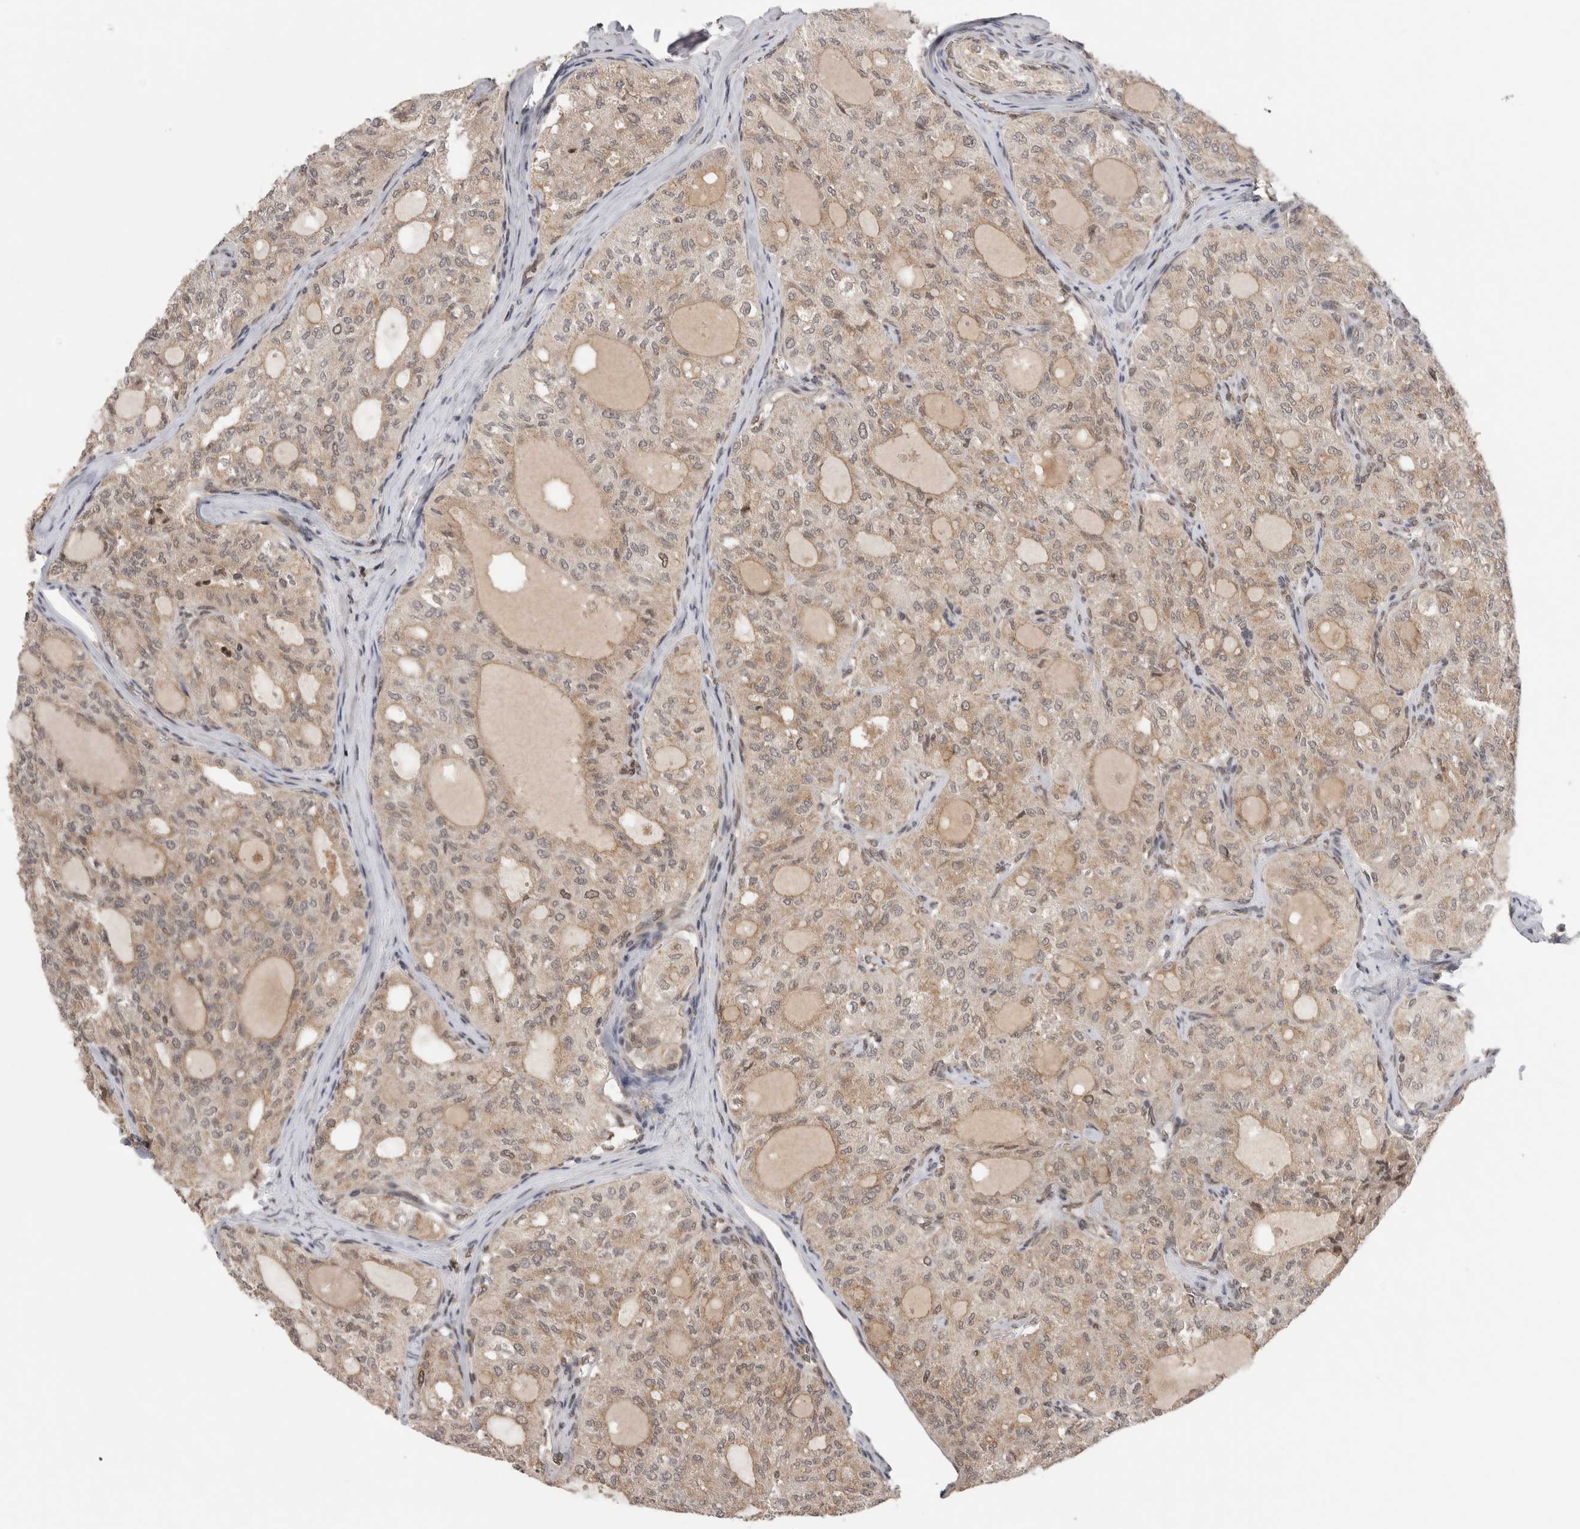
{"staining": {"intensity": "weak", "quantity": ">75%", "location": "cytoplasmic/membranous,nuclear"}, "tissue": "thyroid cancer", "cell_type": "Tumor cells", "image_type": "cancer", "snomed": [{"axis": "morphology", "description": "Follicular adenoma carcinoma, NOS"}, {"axis": "topography", "description": "Thyroid gland"}], "caption": "Weak cytoplasmic/membranous and nuclear protein expression is seen in about >75% of tumor cells in follicular adenoma carcinoma (thyroid).", "gene": "TMEM65", "patient": {"sex": "male", "age": 75}}